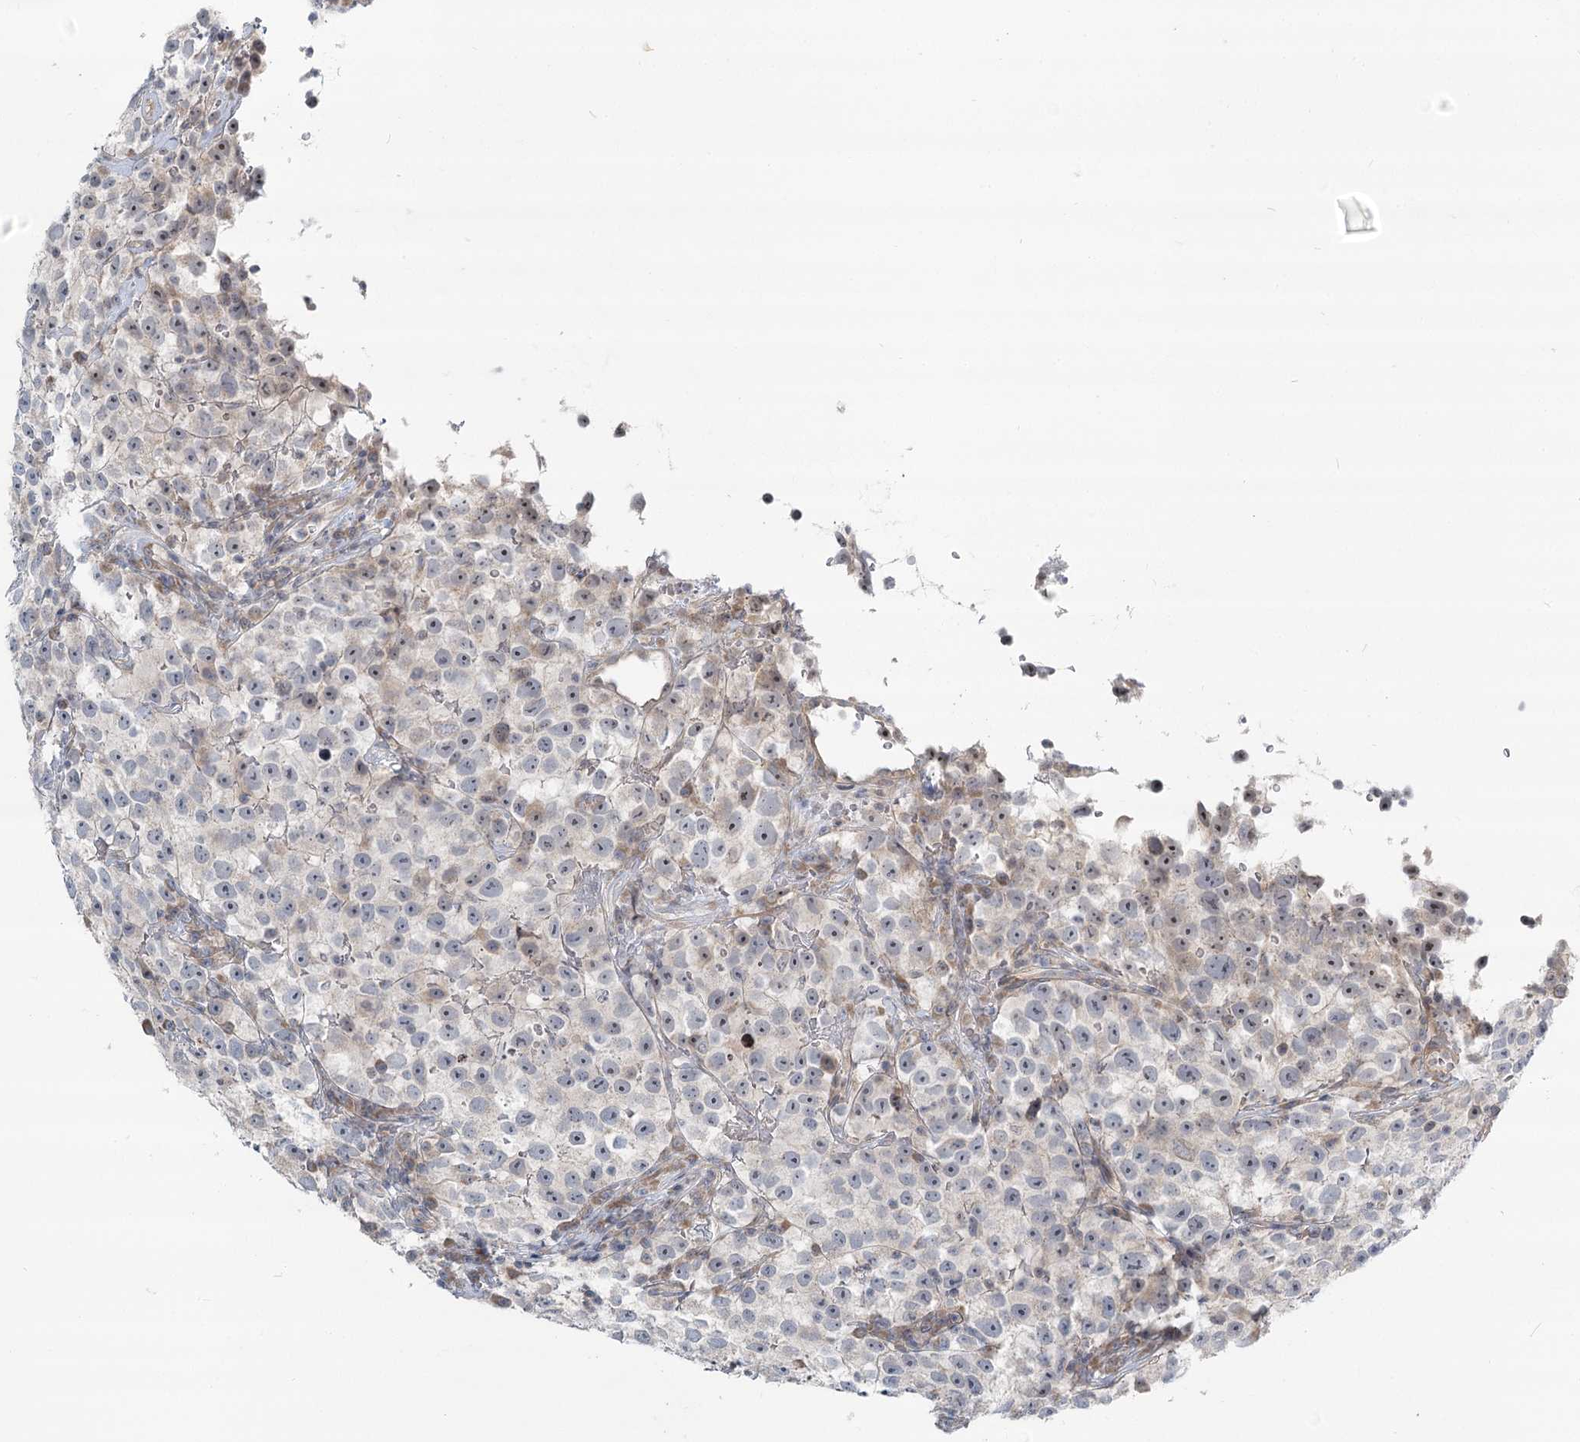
{"staining": {"intensity": "negative", "quantity": "none", "location": "none"}, "tissue": "testis cancer", "cell_type": "Tumor cells", "image_type": "cancer", "snomed": [{"axis": "morphology", "description": "Seminoma, NOS"}, {"axis": "topography", "description": "Testis"}], "caption": "An IHC micrograph of seminoma (testis) is shown. There is no staining in tumor cells of seminoma (testis). (DAB immunohistochemistry with hematoxylin counter stain).", "gene": "SPINK13", "patient": {"sex": "male", "age": 22}}